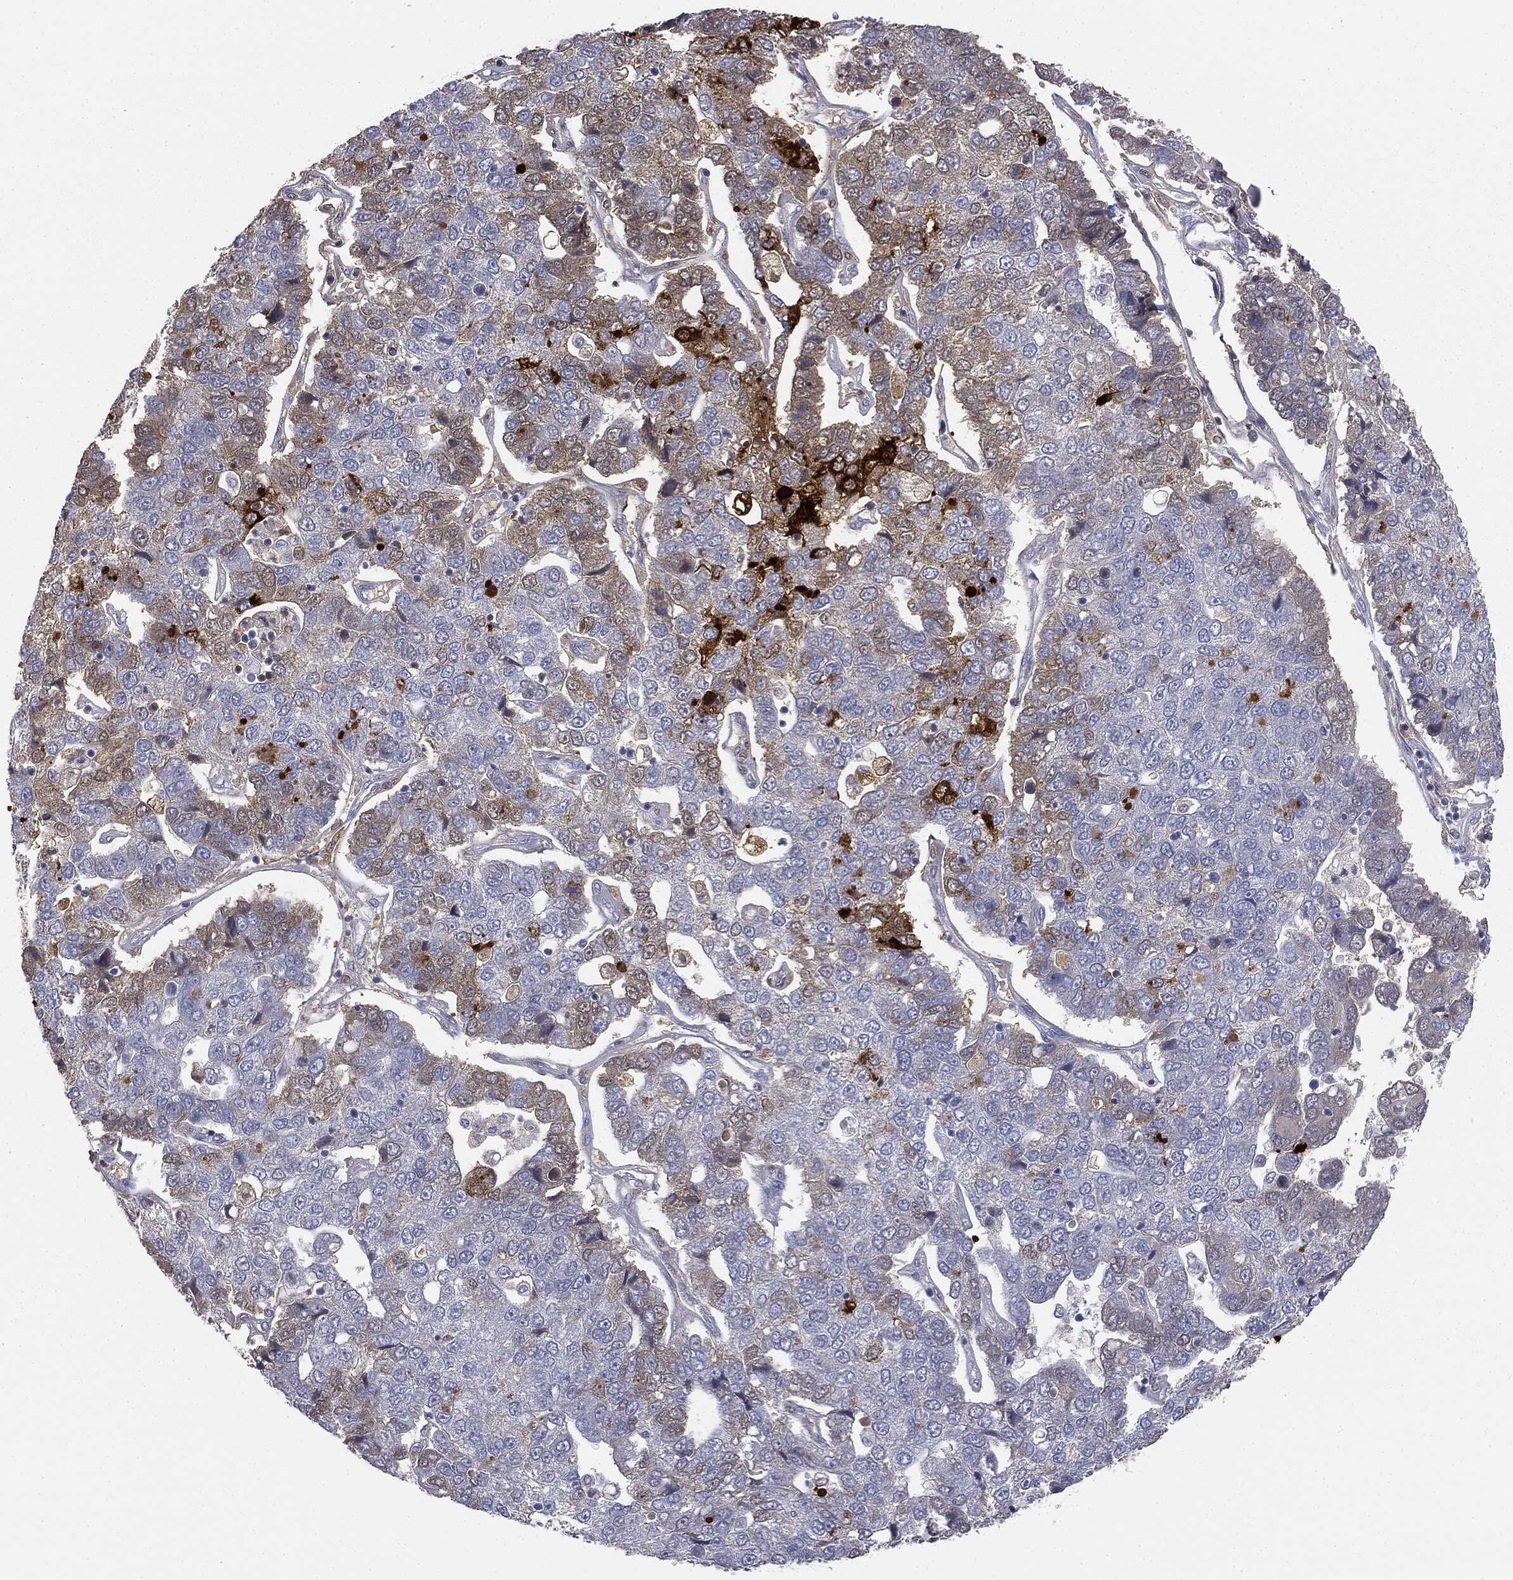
{"staining": {"intensity": "weak", "quantity": "25%-75%", "location": "cytoplasmic/membranous"}, "tissue": "pancreatic cancer", "cell_type": "Tumor cells", "image_type": "cancer", "snomed": [{"axis": "morphology", "description": "Adenocarcinoma, NOS"}, {"axis": "topography", "description": "Pancreas"}], "caption": "Protein analysis of adenocarcinoma (pancreatic) tissue displays weak cytoplasmic/membranous staining in approximately 25%-75% of tumor cells. The protein of interest is shown in brown color, while the nuclei are stained blue.", "gene": "AFP", "patient": {"sex": "female", "age": 61}}